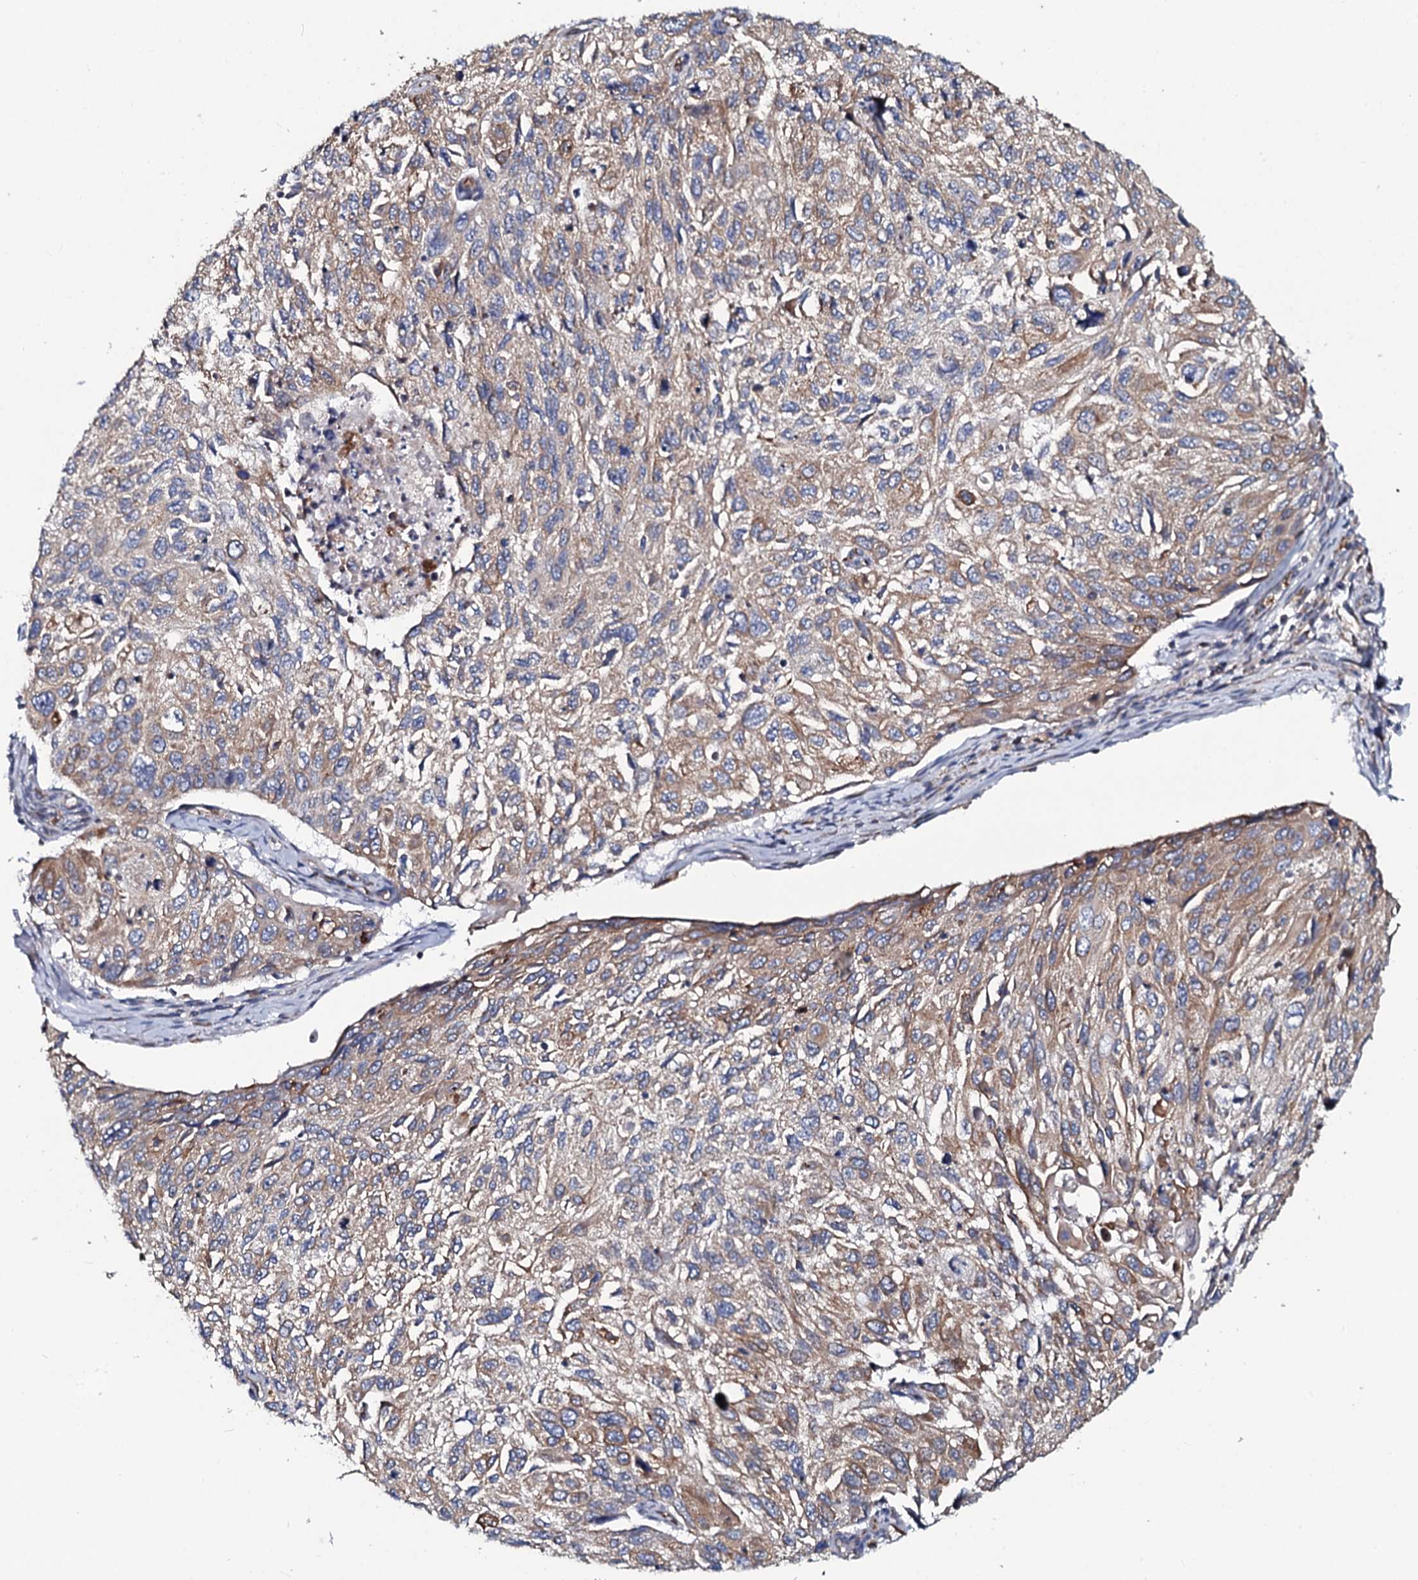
{"staining": {"intensity": "weak", "quantity": "25%-75%", "location": "cytoplasmic/membranous"}, "tissue": "cervical cancer", "cell_type": "Tumor cells", "image_type": "cancer", "snomed": [{"axis": "morphology", "description": "Squamous cell carcinoma, NOS"}, {"axis": "topography", "description": "Cervix"}], "caption": "A micrograph showing weak cytoplasmic/membranous staining in approximately 25%-75% of tumor cells in cervical squamous cell carcinoma, as visualized by brown immunohistochemical staining.", "gene": "TMEM151A", "patient": {"sex": "female", "age": 70}}